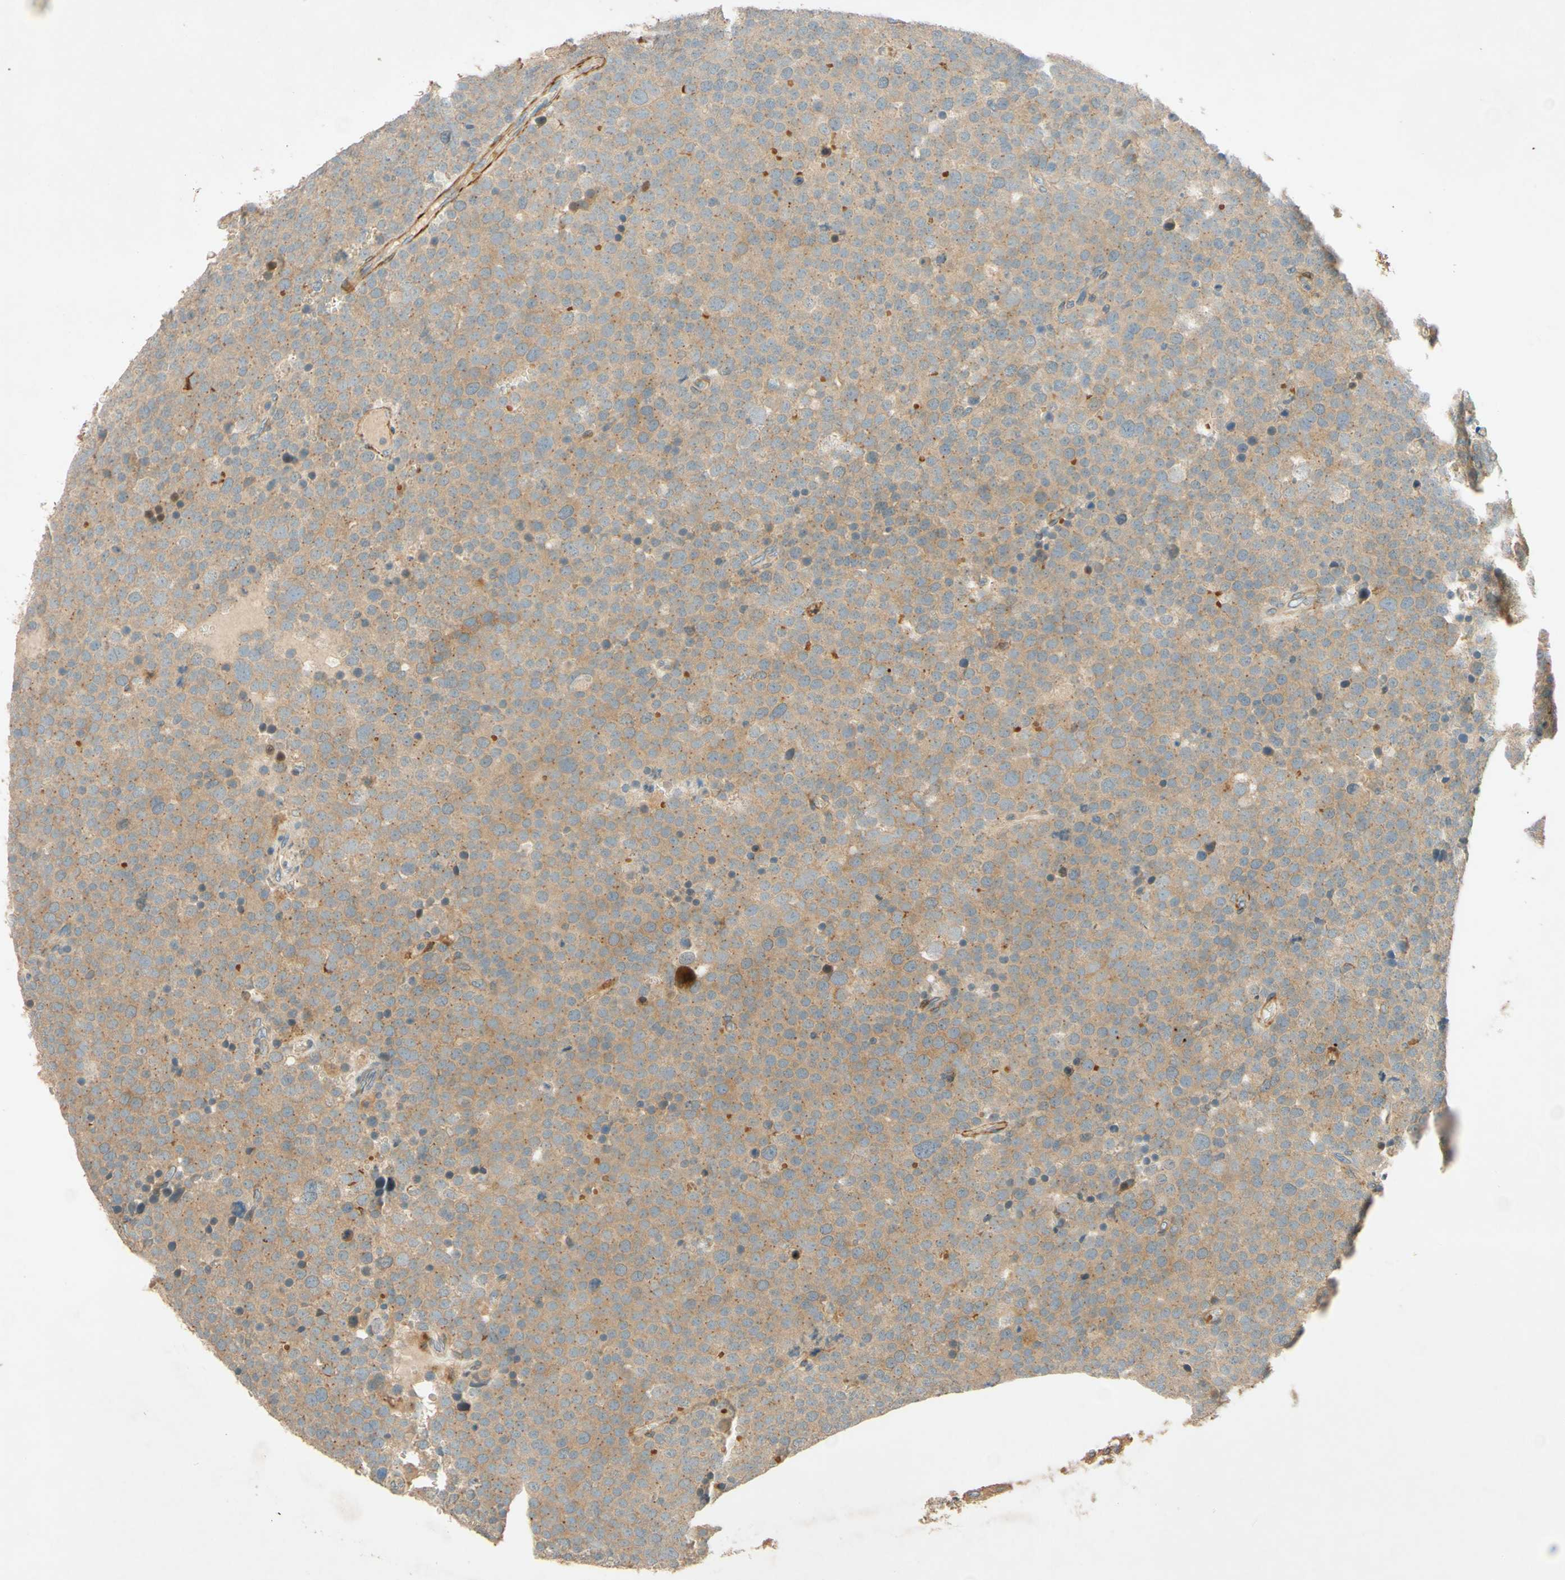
{"staining": {"intensity": "weak", "quantity": ">75%", "location": "cytoplasmic/membranous"}, "tissue": "testis cancer", "cell_type": "Tumor cells", "image_type": "cancer", "snomed": [{"axis": "morphology", "description": "Seminoma, NOS"}, {"axis": "topography", "description": "Testis"}], "caption": "IHC histopathology image of testis cancer stained for a protein (brown), which shows low levels of weak cytoplasmic/membranous expression in about >75% of tumor cells.", "gene": "ADAM17", "patient": {"sex": "male", "age": 71}}